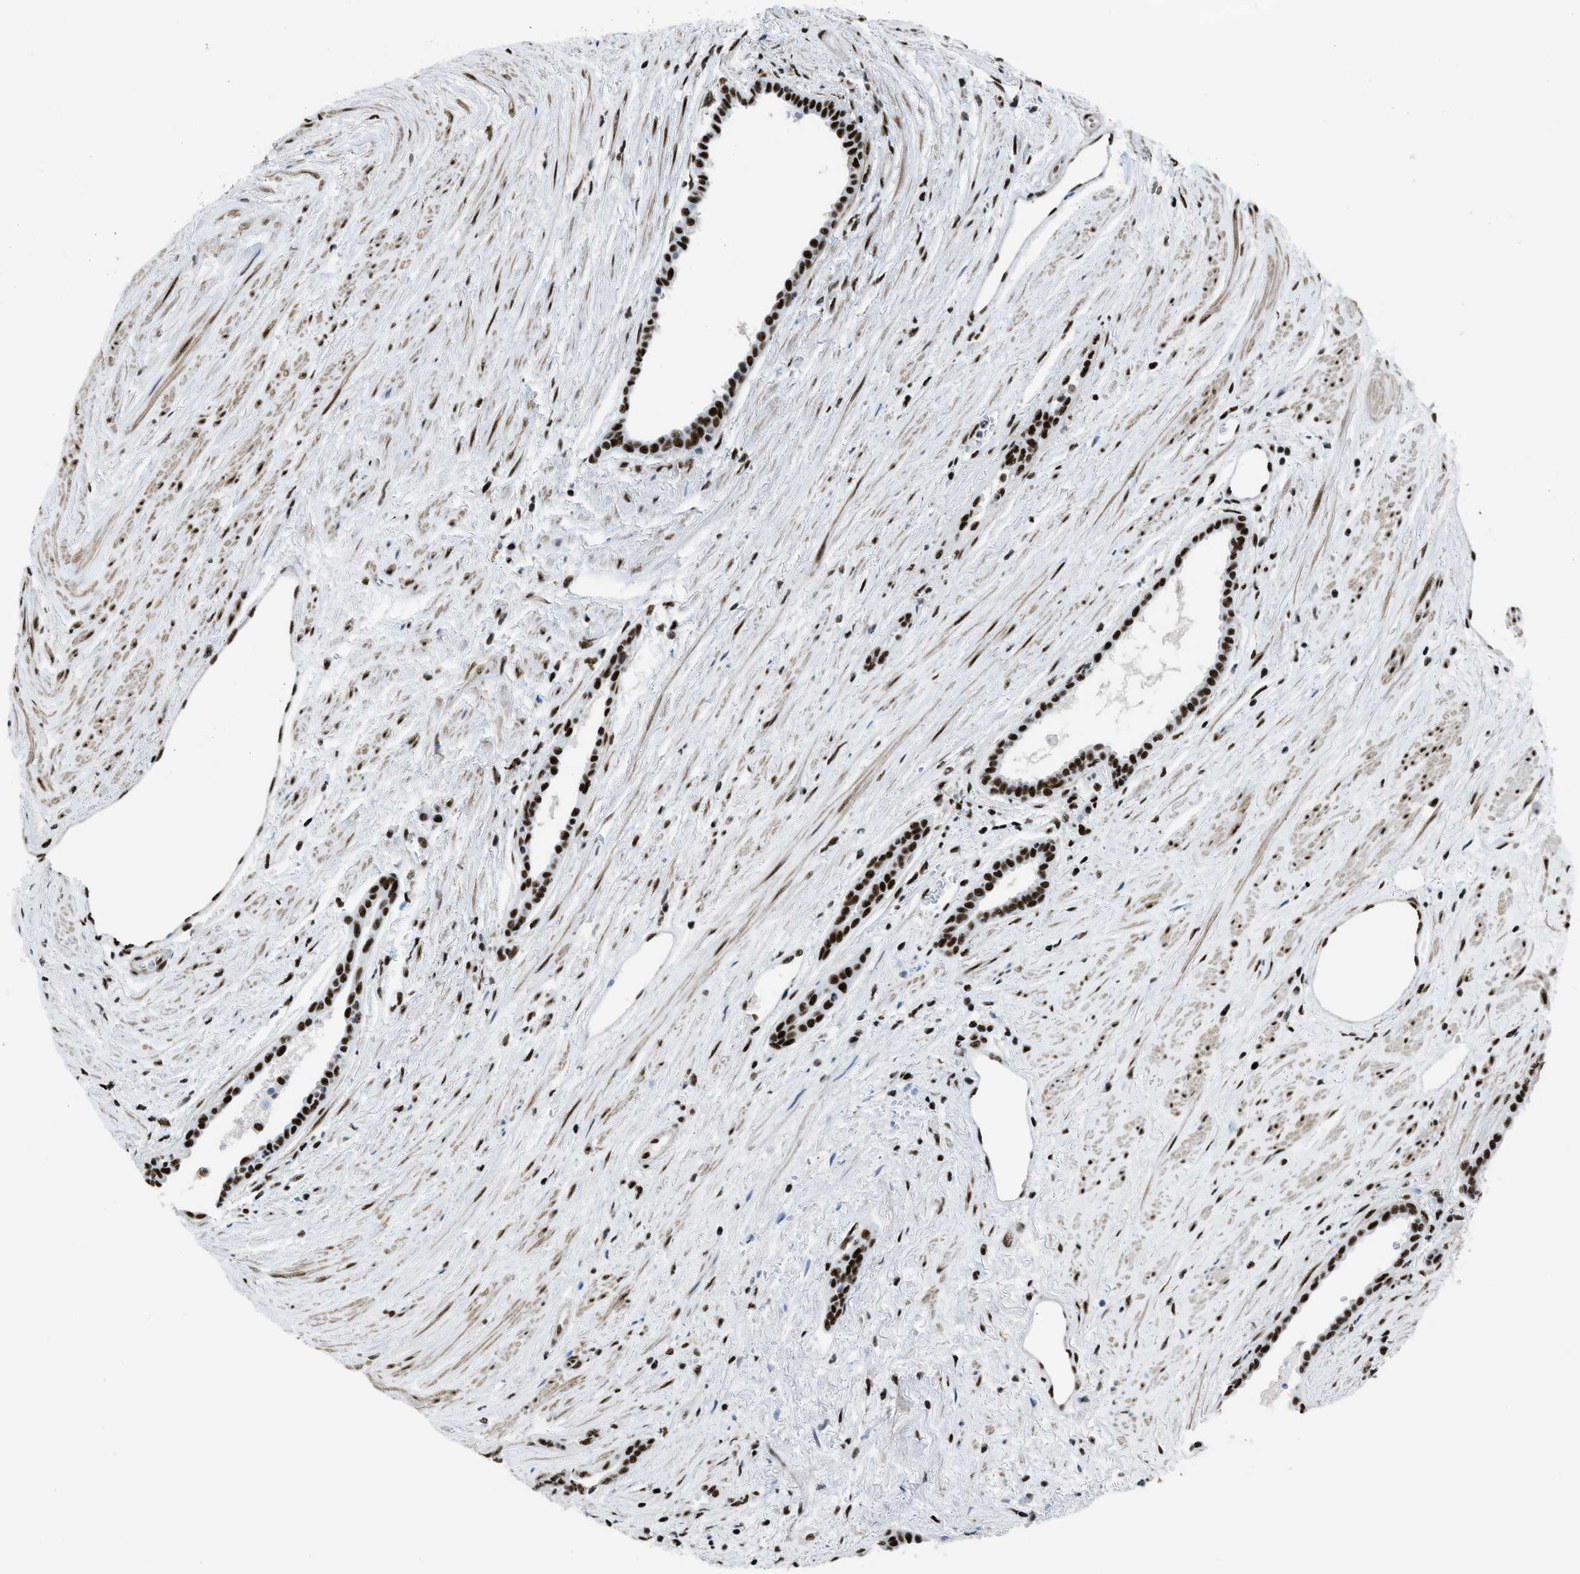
{"staining": {"intensity": "strong", "quantity": ">75%", "location": "nuclear"}, "tissue": "prostate cancer", "cell_type": "Tumor cells", "image_type": "cancer", "snomed": [{"axis": "morphology", "description": "Adenocarcinoma, High grade"}, {"axis": "topography", "description": "Prostate"}], "caption": "The micrograph shows immunohistochemical staining of adenocarcinoma (high-grade) (prostate). There is strong nuclear expression is identified in about >75% of tumor cells.", "gene": "ZNF207", "patient": {"sex": "male", "age": 71}}